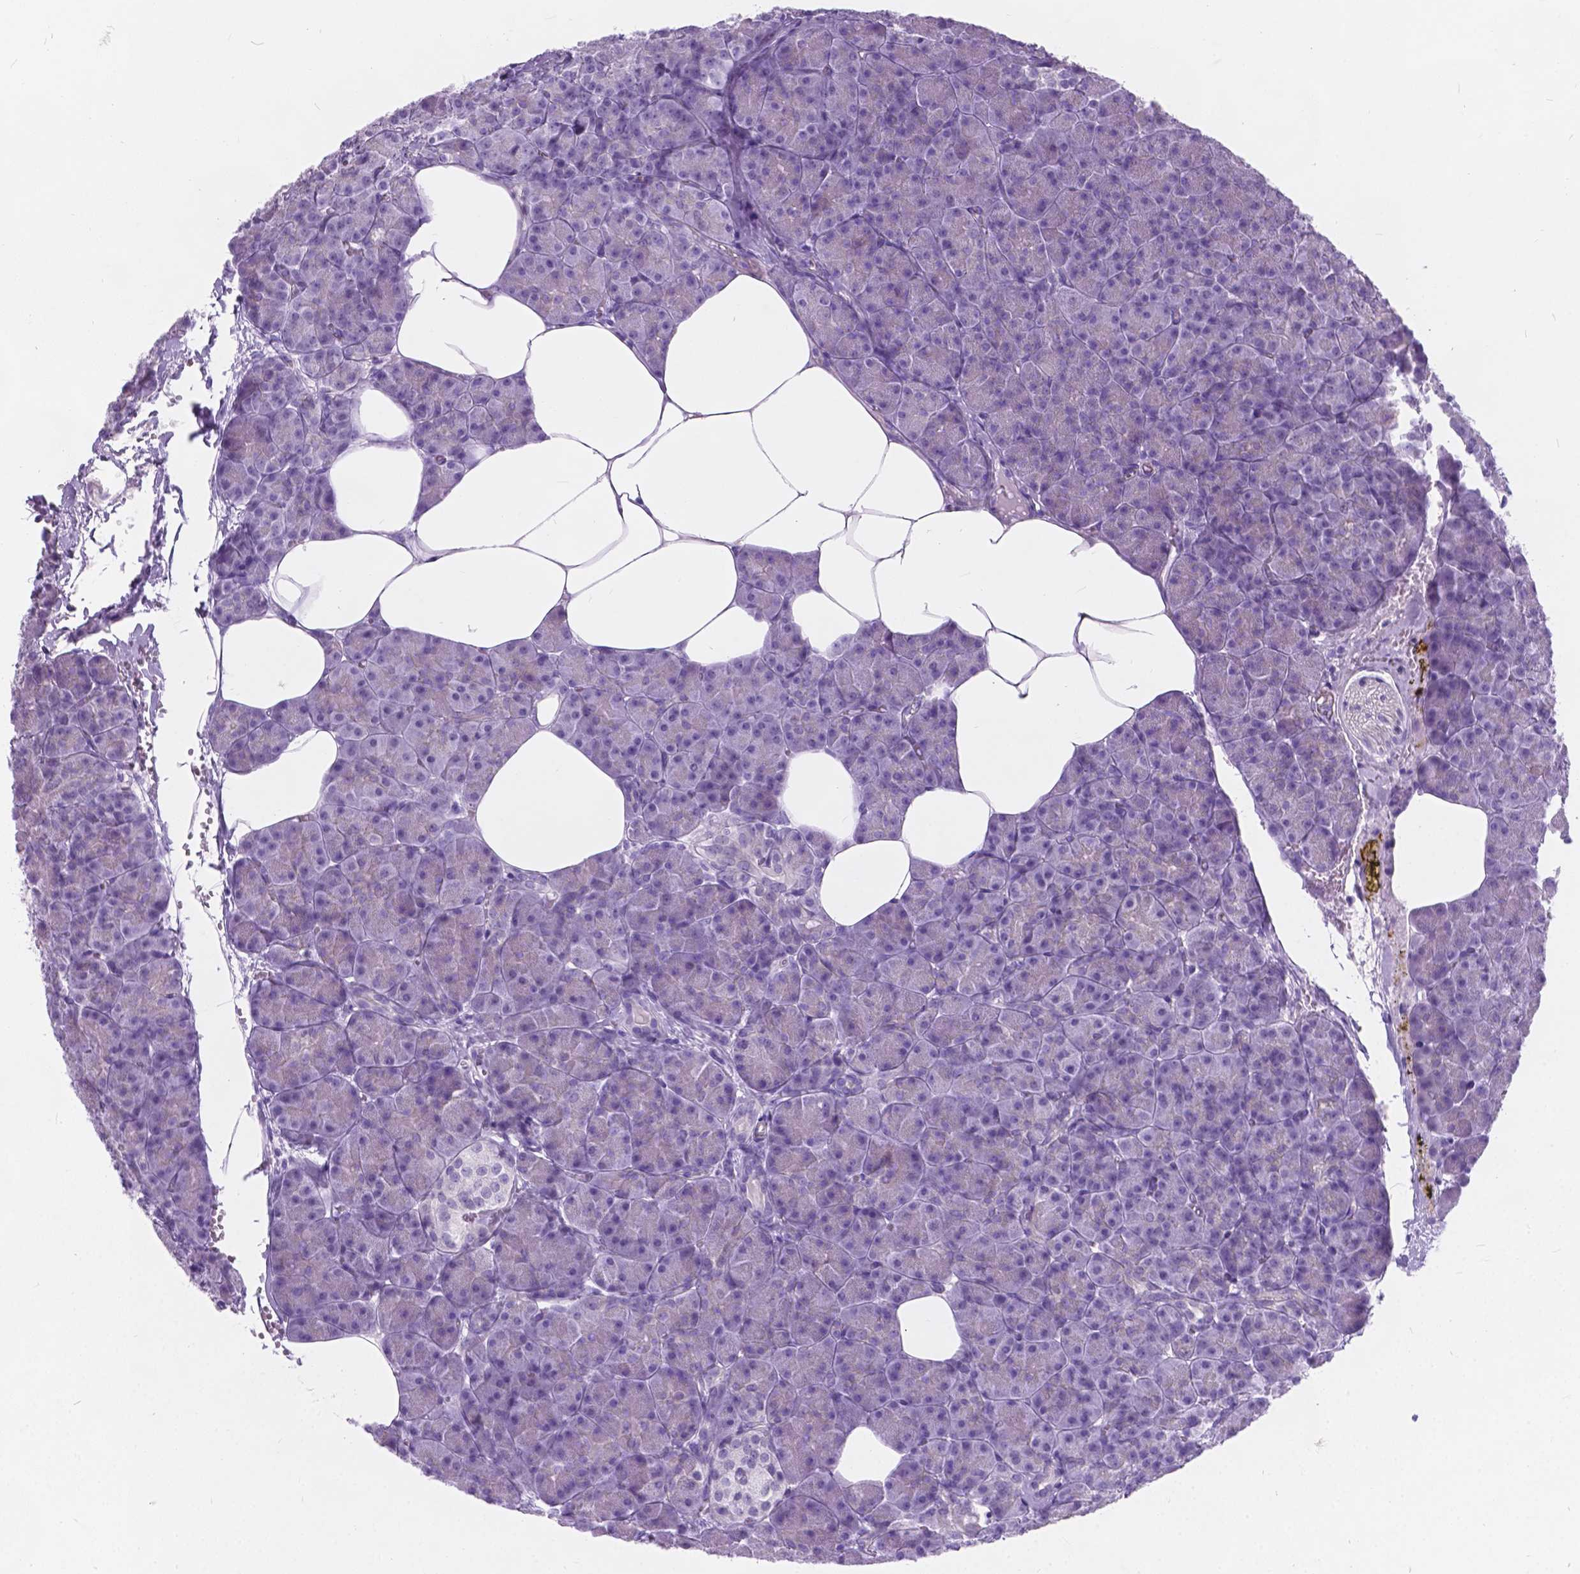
{"staining": {"intensity": "weak", "quantity": "<25%", "location": "cytoplasmic/membranous"}, "tissue": "pancreas", "cell_type": "Exocrine glandular cells", "image_type": "normal", "snomed": [{"axis": "morphology", "description": "Normal tissue, NOS"}, {"axis": "topography", "description": "Pancreas"}], "caption": "Histopathology image shows no protein positivity in exocrine glandular cells of normal pancreas. Nuclei are stained in blue.", "gene": "KIAA0040", "patient": {"sex": "female", "age": 45}}